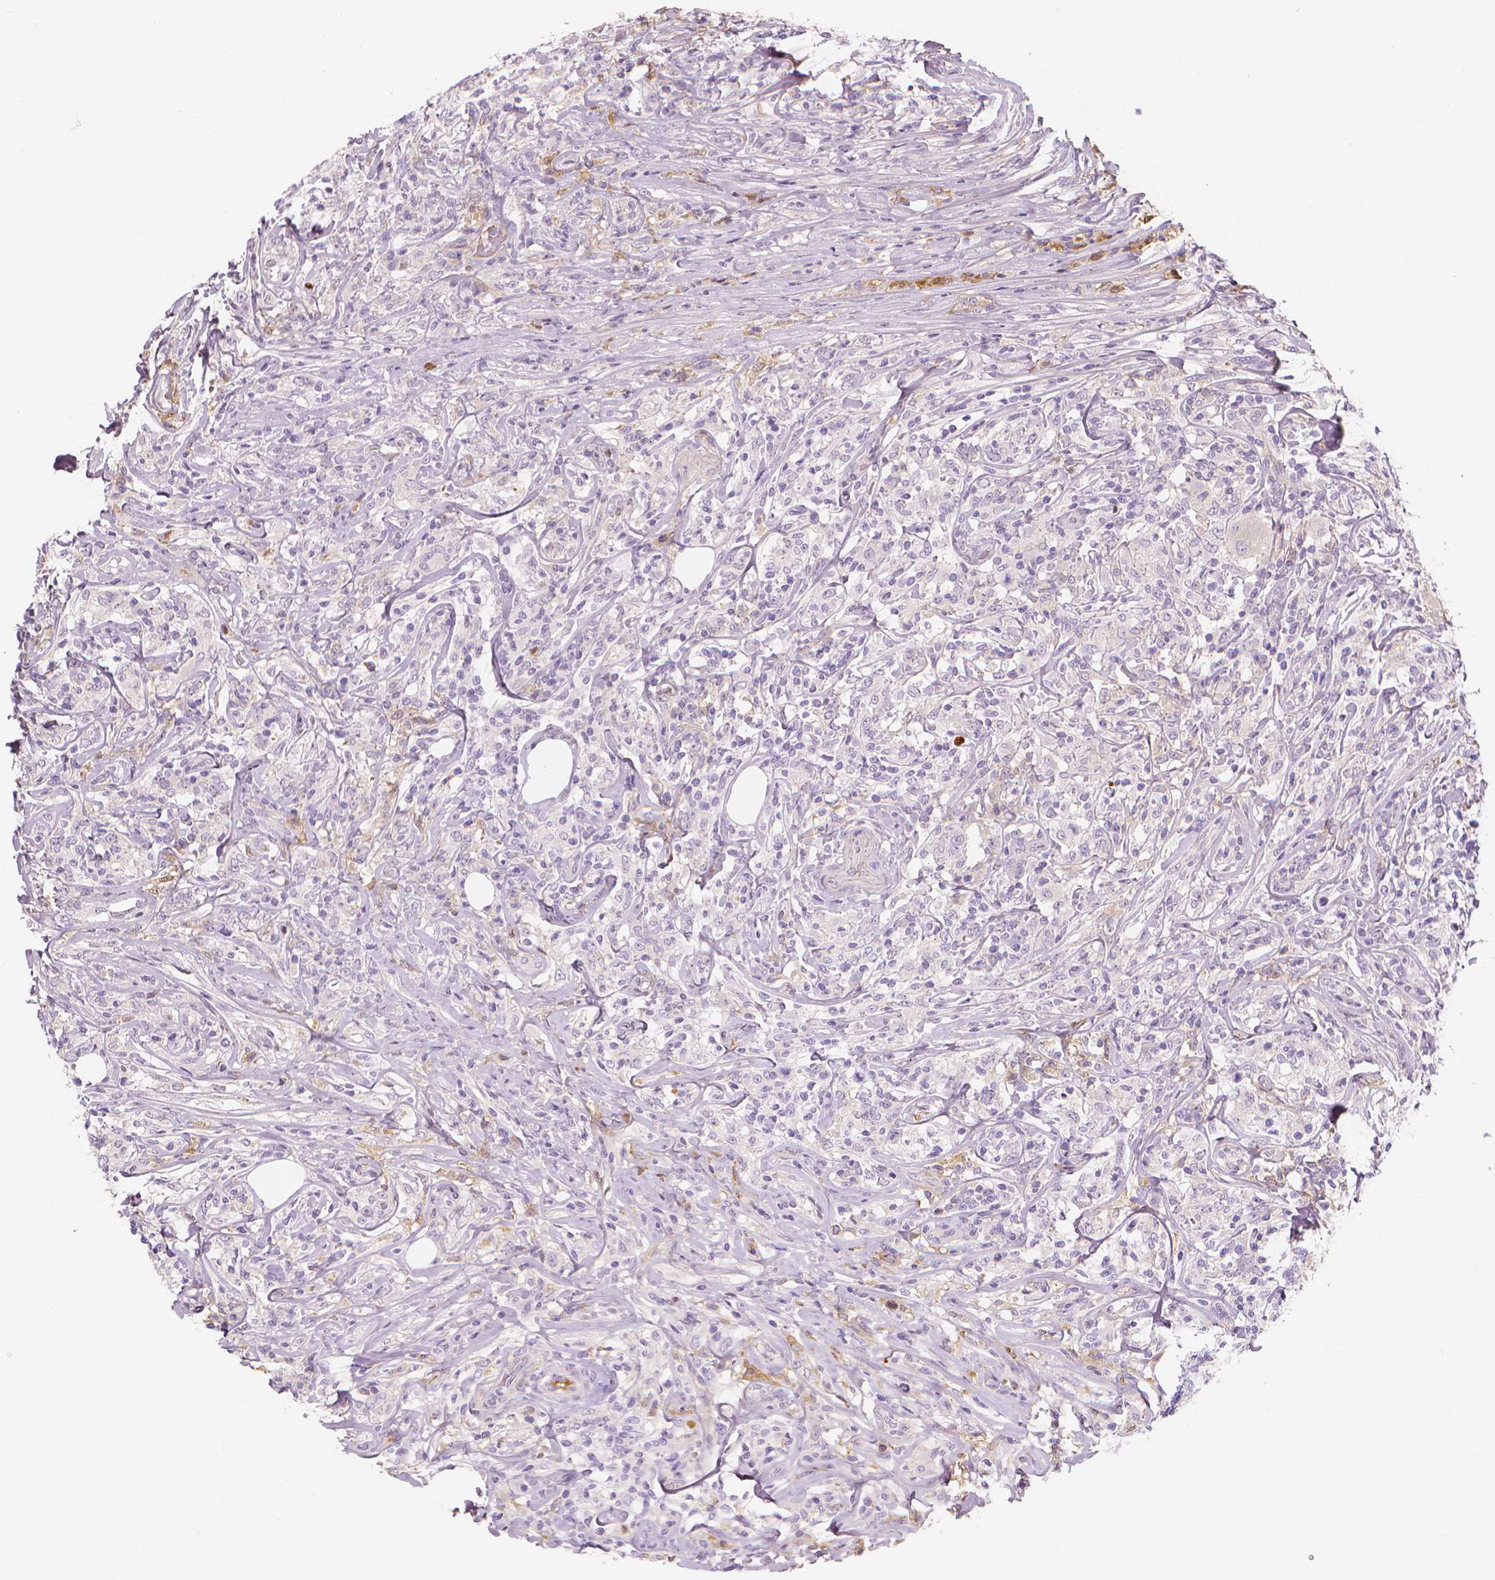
{"staining": {"intensity": "negative", "quantity": "none", "location": "none"}, "tissue": "lymphoma", "cell_type": "Tumor cells", "image_type": "cancer", "snomed": [{"axis": "morphology", "description": "Malignant lymphoma, non-Hodgkin's type, High grade"}, {"axis": "topography", "description": "Lymph node"}], "caption": "Human lymphoma stained for a protein using IHC shows no positivity in tumor cells.", "gene": "APOA4", "patient": {"sex": "female", "age": 84}}